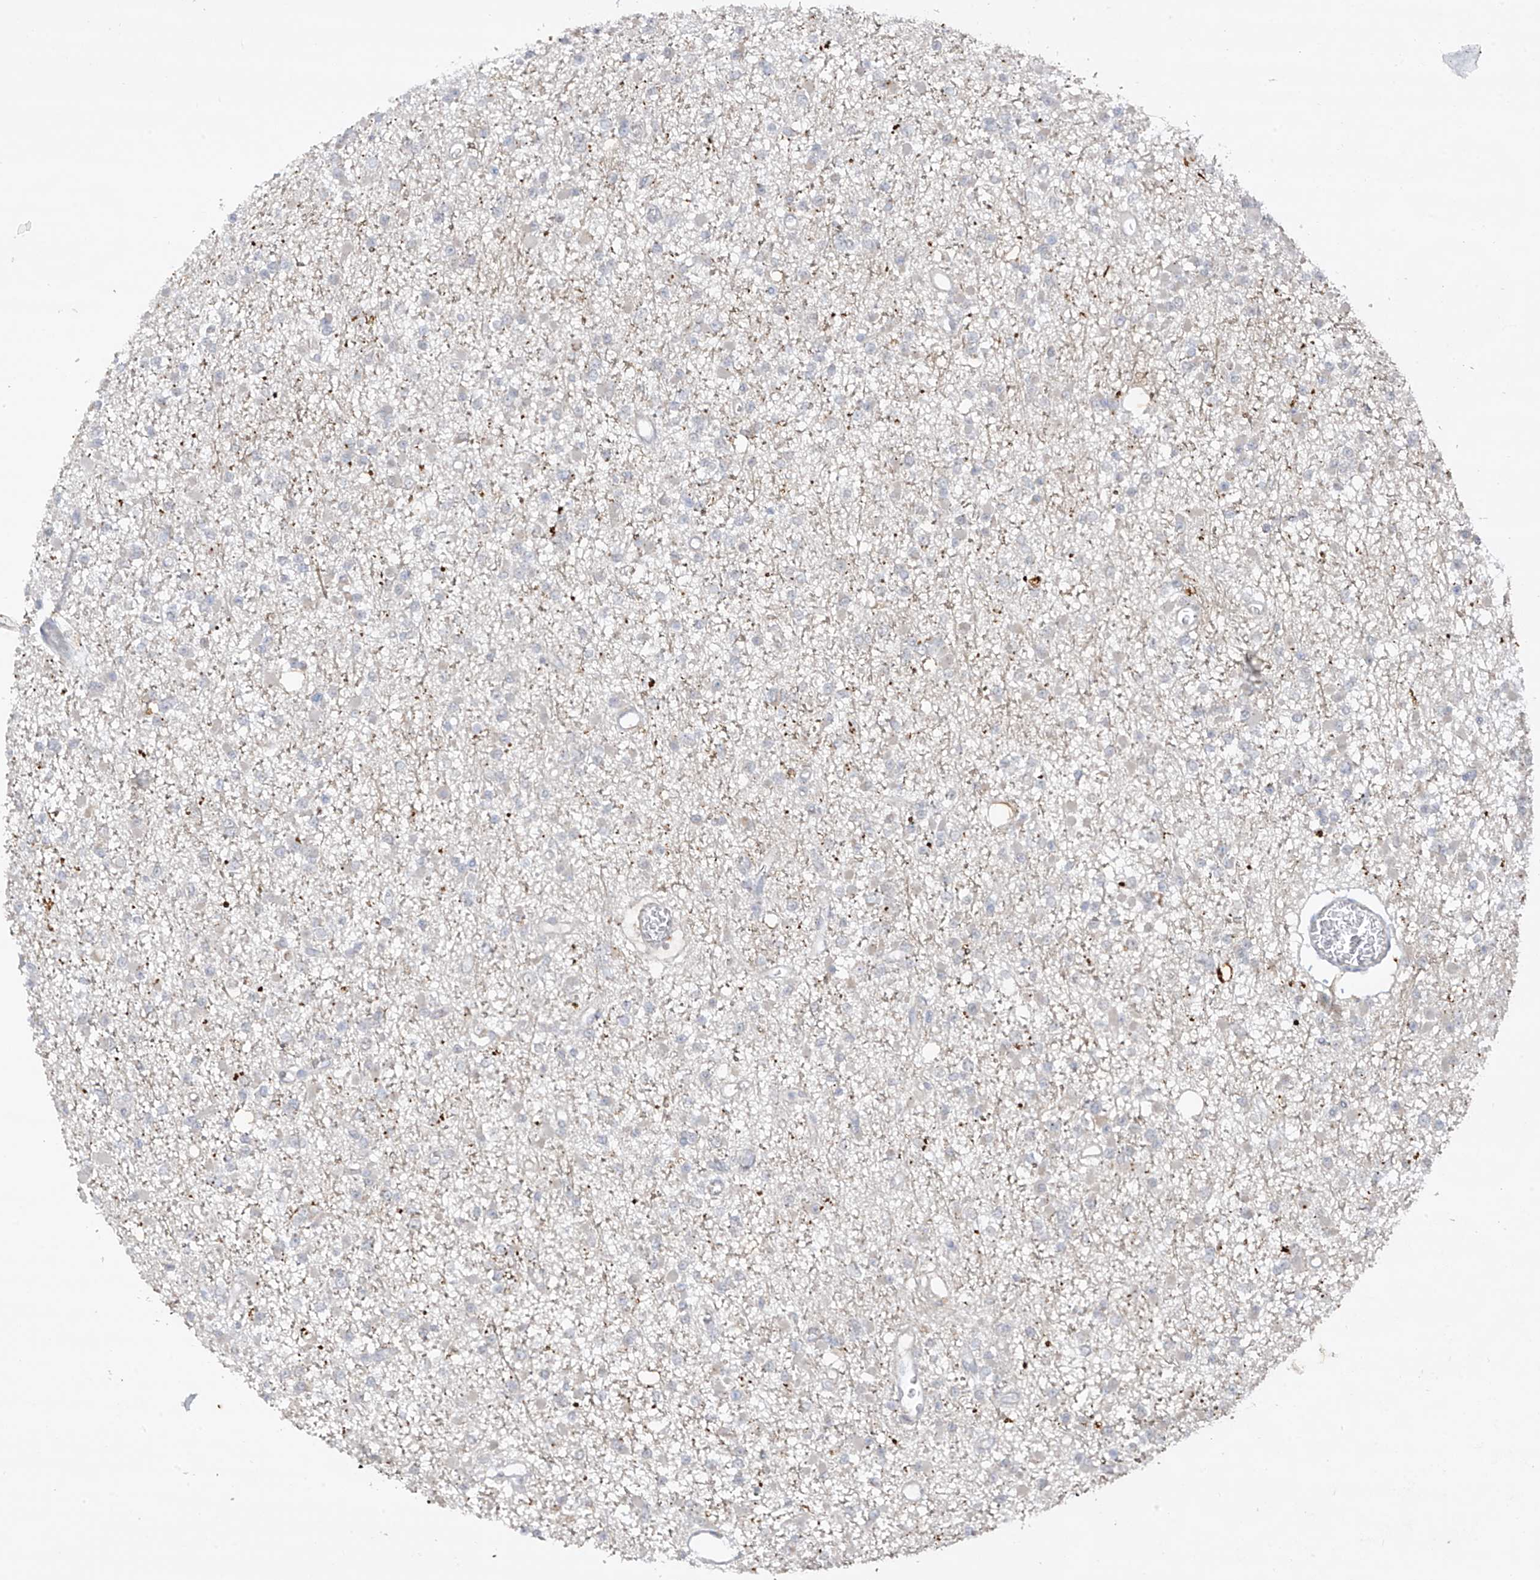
{"staining": {"intensity": "negative", "quantity": "none", "location": "none"}, "tissue": "glioma", "cell_type": "Tumor cells", "image_type": "cancer", "snomed": [{"axis": "morphology", "description": "Glioma, malignant, Low grade"}, {"axis": "topography", "description": "Brain"}], "caption": "Immunohistochemistry (IHC) photomicrograph of malignant glioma (low-grade) stained for a protein (brown), which shows no positivity in tumor cells.", "gene": "ANGEL2", "patient": {"sex": "female", "age": 22}}